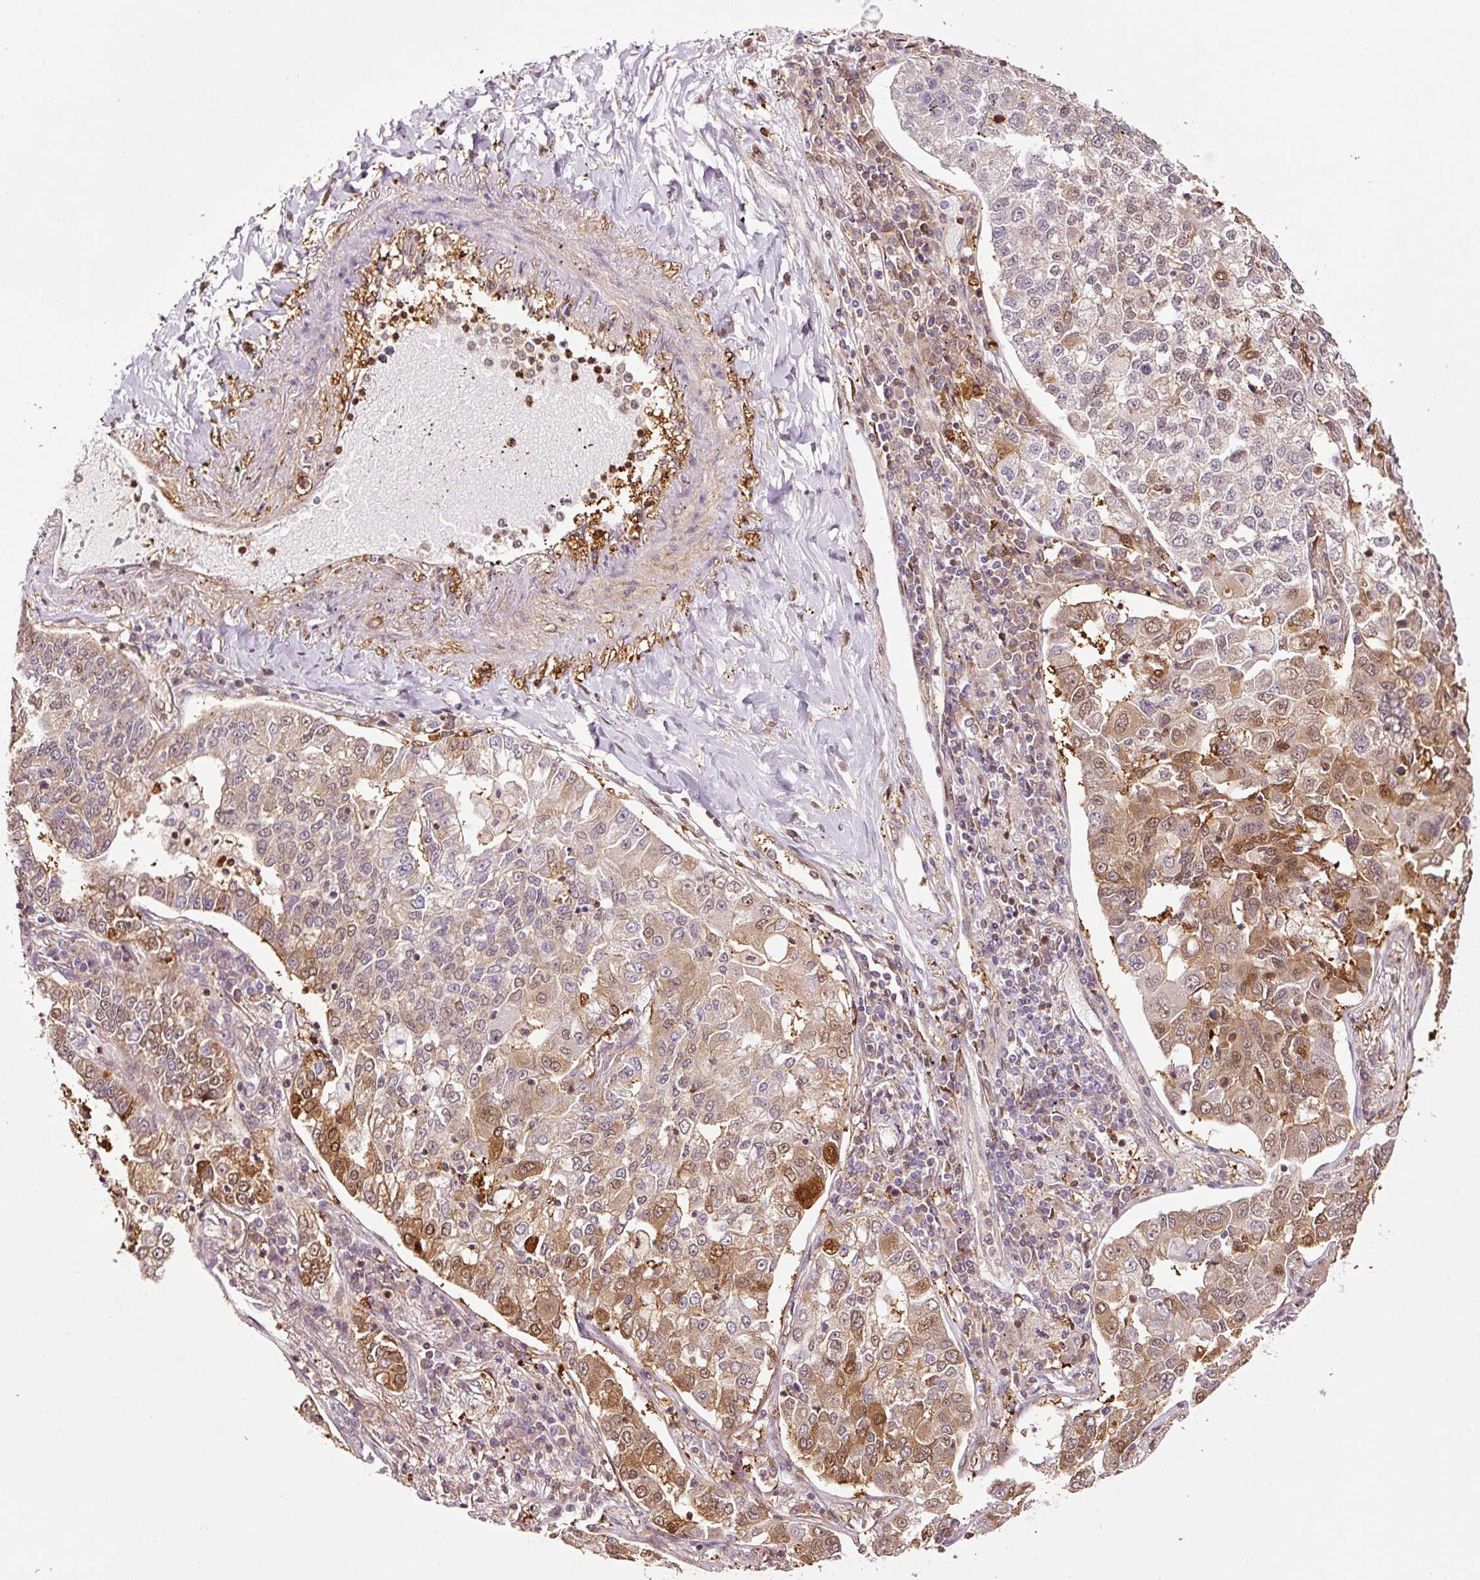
{"staining": {"intensity": "moderate", "quantity": "25%-75%", "location": "cytoplasmic/membranous,nuclear"}, "tissue": "lung cancer", "cell_type": "Tumor cells", "image_type": "cancer", "snomed": [{"axis": "morphology", "description": "Adenocarcinoma, NOS"}, {"axis": "topography", "description": "Lung"}], "caption": "Adenocarcinoma (lung) tissue demonstrates moderate cytoplasmic/membranous and nuclear positivity in approximately 25%-75% of tumor cells", "gene": "FBXL14", "patient": {"sex": "male", "age": 49}}